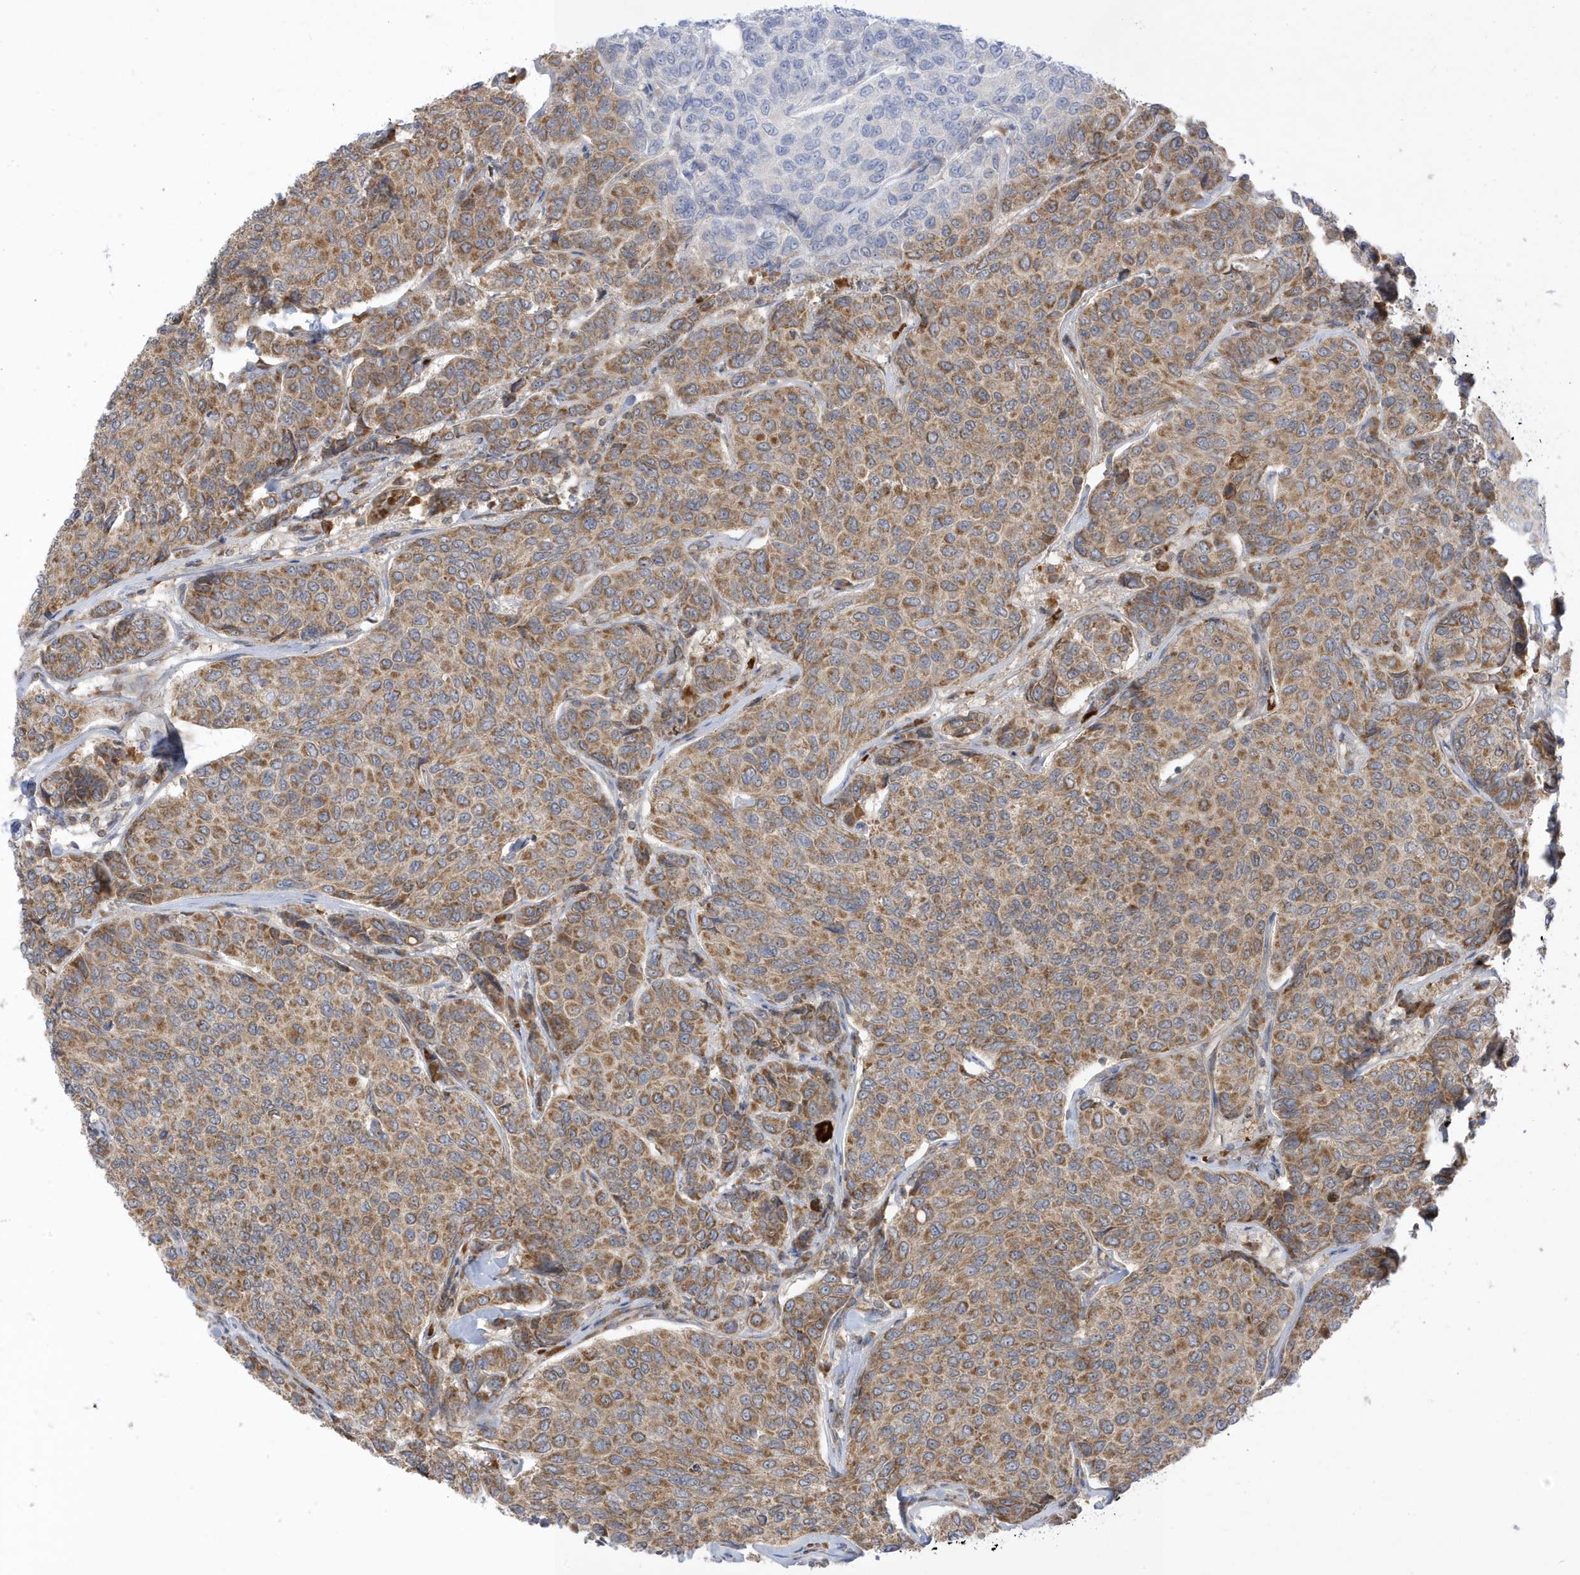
{"staining": {"intensity": "moderate", "quantity": ">75%", "location": "cytoplasmic/membranous"}, "tissue": "breast cancer", "cell_type": "Tumor cells", "image_type": "cancer", "snomed": [{"axis": "morphology", "description": "Duct carcinoma"}, {"axis": "topography", "description": "Breast"}], "caption": "Tumor cells show medium levels of moderate cytoplasmic/membranous positivity in about >75% of cells in human breast cancer.", "gene": "NPPC", "patient": {"sex": "female", "age": 55}}